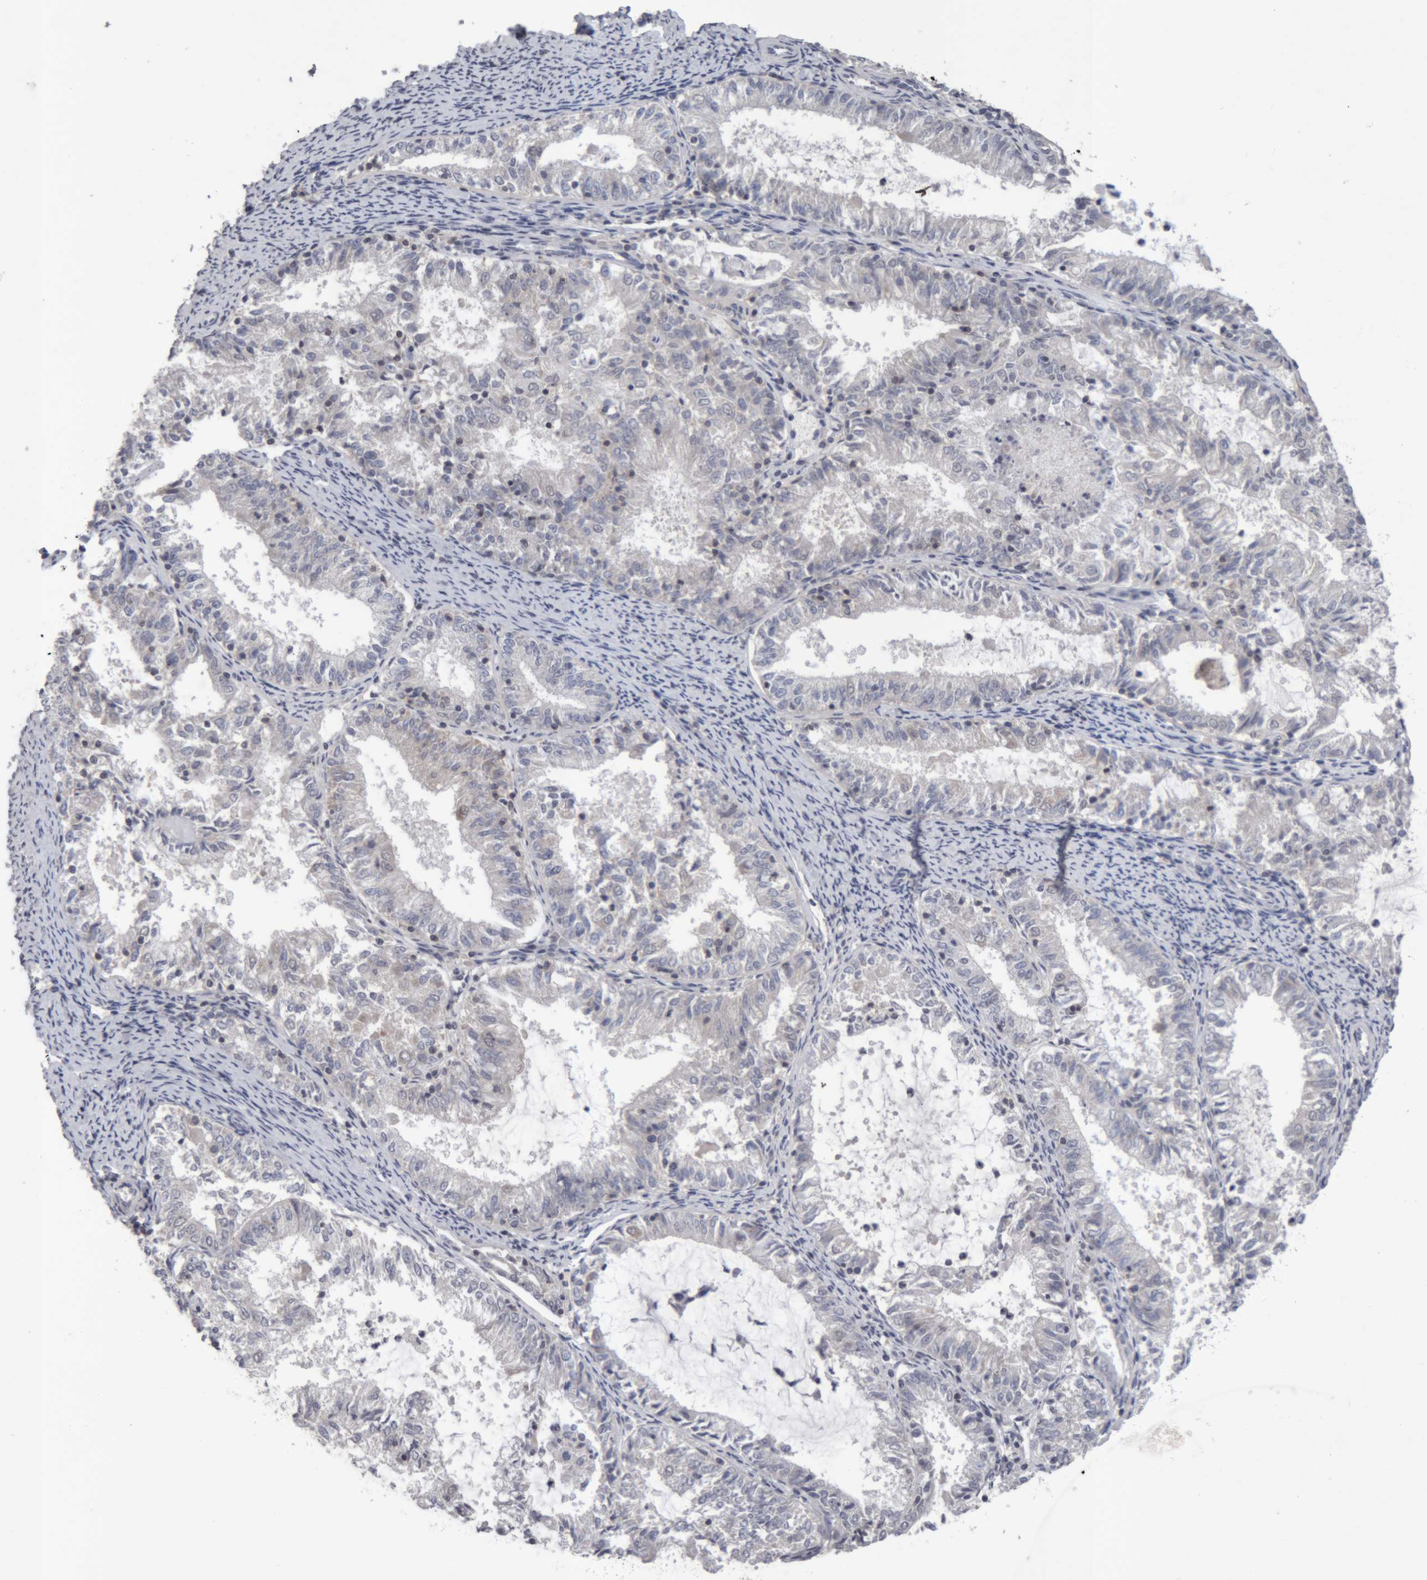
{"staining": {"intensity": "negative", "quantity": "none", "location": "none"}, "tissue": "endometrial cancer", "cell_type": "Tumor cells", "image_type": "cancer", "snomed": [{"axis": "morphology", "description": "Adenocarcinoma, NOS"}, {"axis": "topography", "description": "Endometrium"}], "caption": "The micrograph demonstrates no staining of tumor cells in endometrial cancer (adenocarcinoma).", "gene": "NFATC2", "patient": {"sex": "female", "age": 57}}